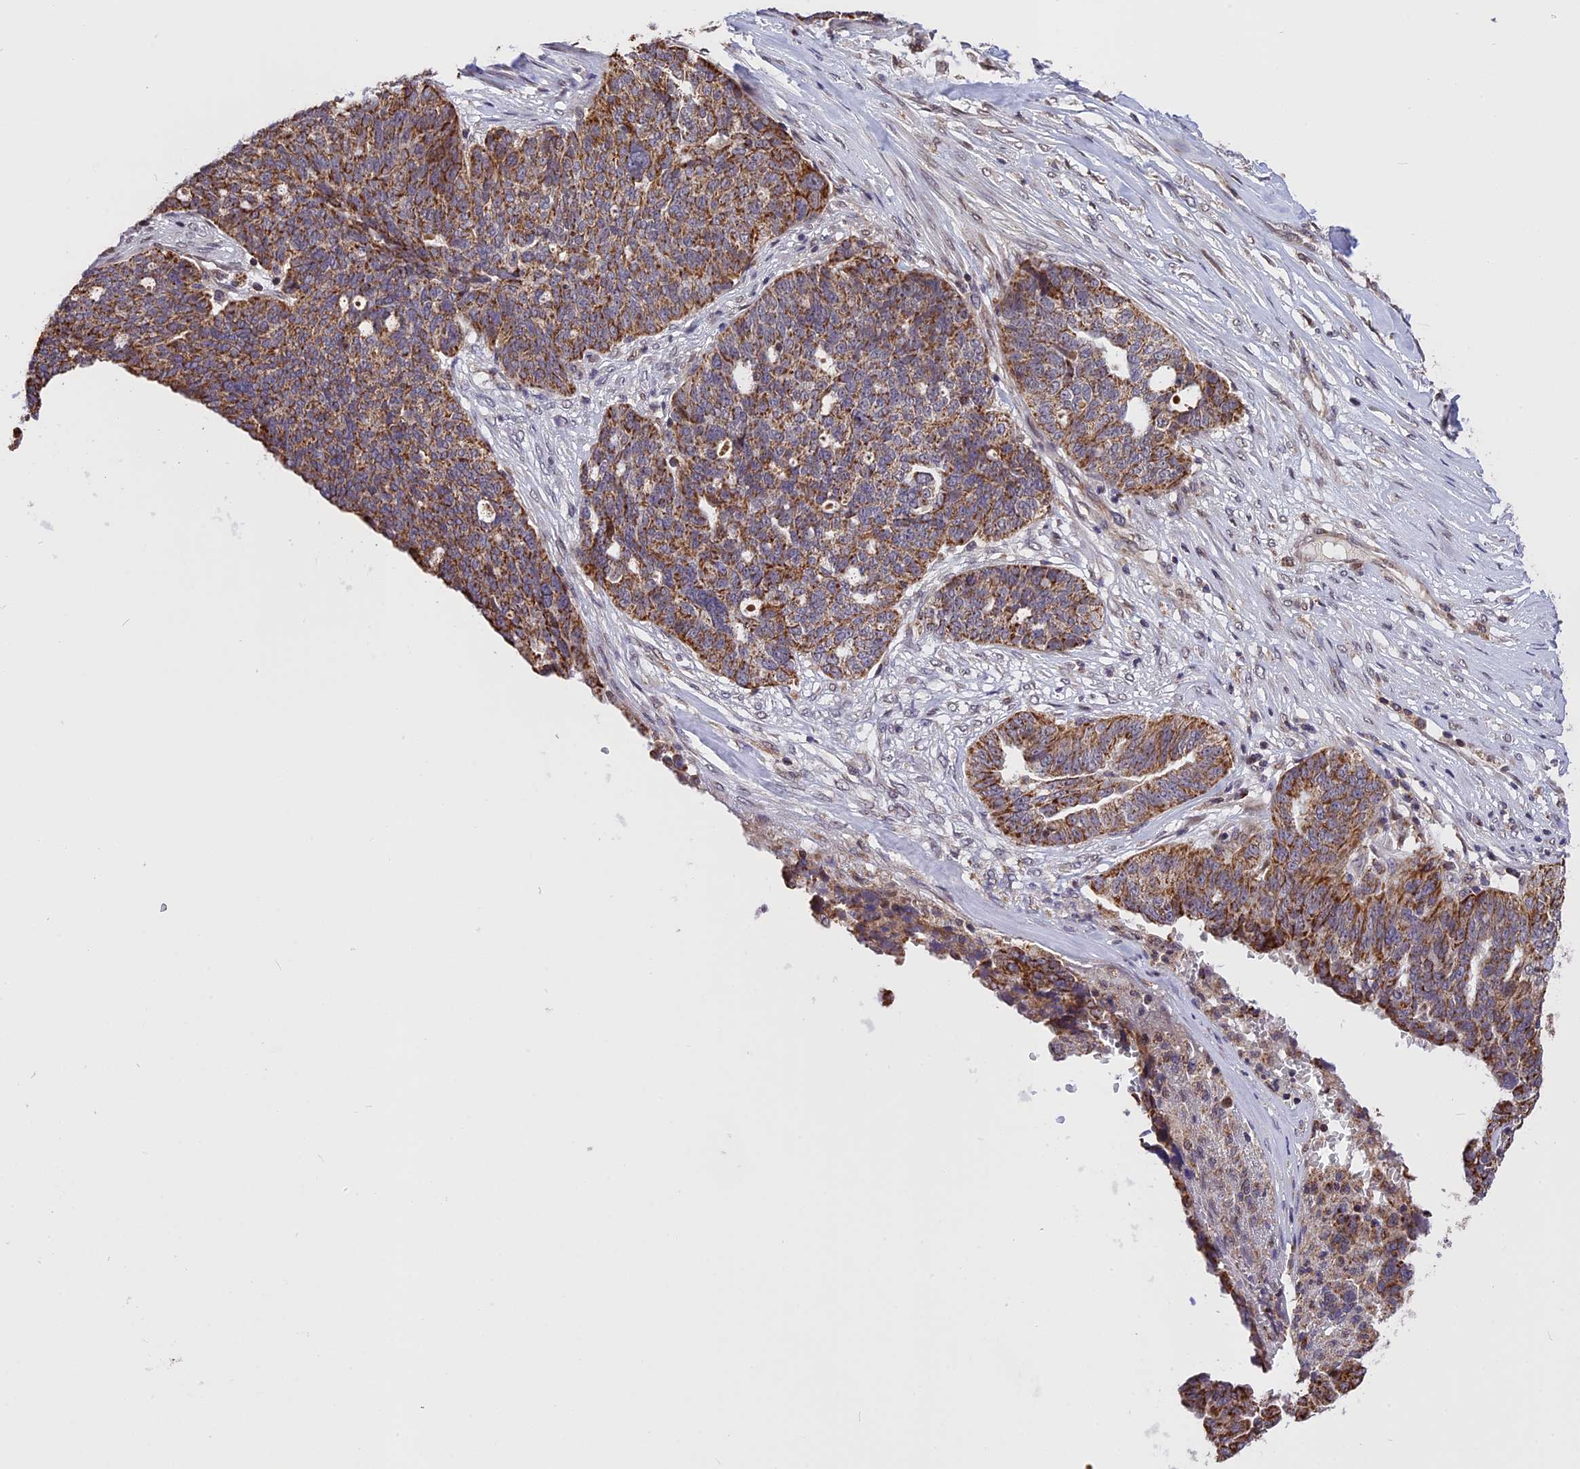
{"staining": {"intensity": "moderate", "quantity": ">75%", "location": "cytoplasmic/membranous"}, "tissue": "ovarian cancer", "cell_type": "Tumor cells", "image_type": "cancer", "snomed": [{"axis": "morphology", "description": "Cystadenocarcinoma, serous, NOS"}, {"axis": "topography", "description": "Ovary"}], "caption": "IHC micrograph of neoplastic tissue: ovarian cancer stained using immunohistochemistry reveals medium levels of moderate protein expression localized specifically in the cytoplasmic/membranous of tumor cells, appearing as a cytoplasmic/membranous brown color.", "gene": "RERGL", "patient": {"sex": "female", "age": 59}}